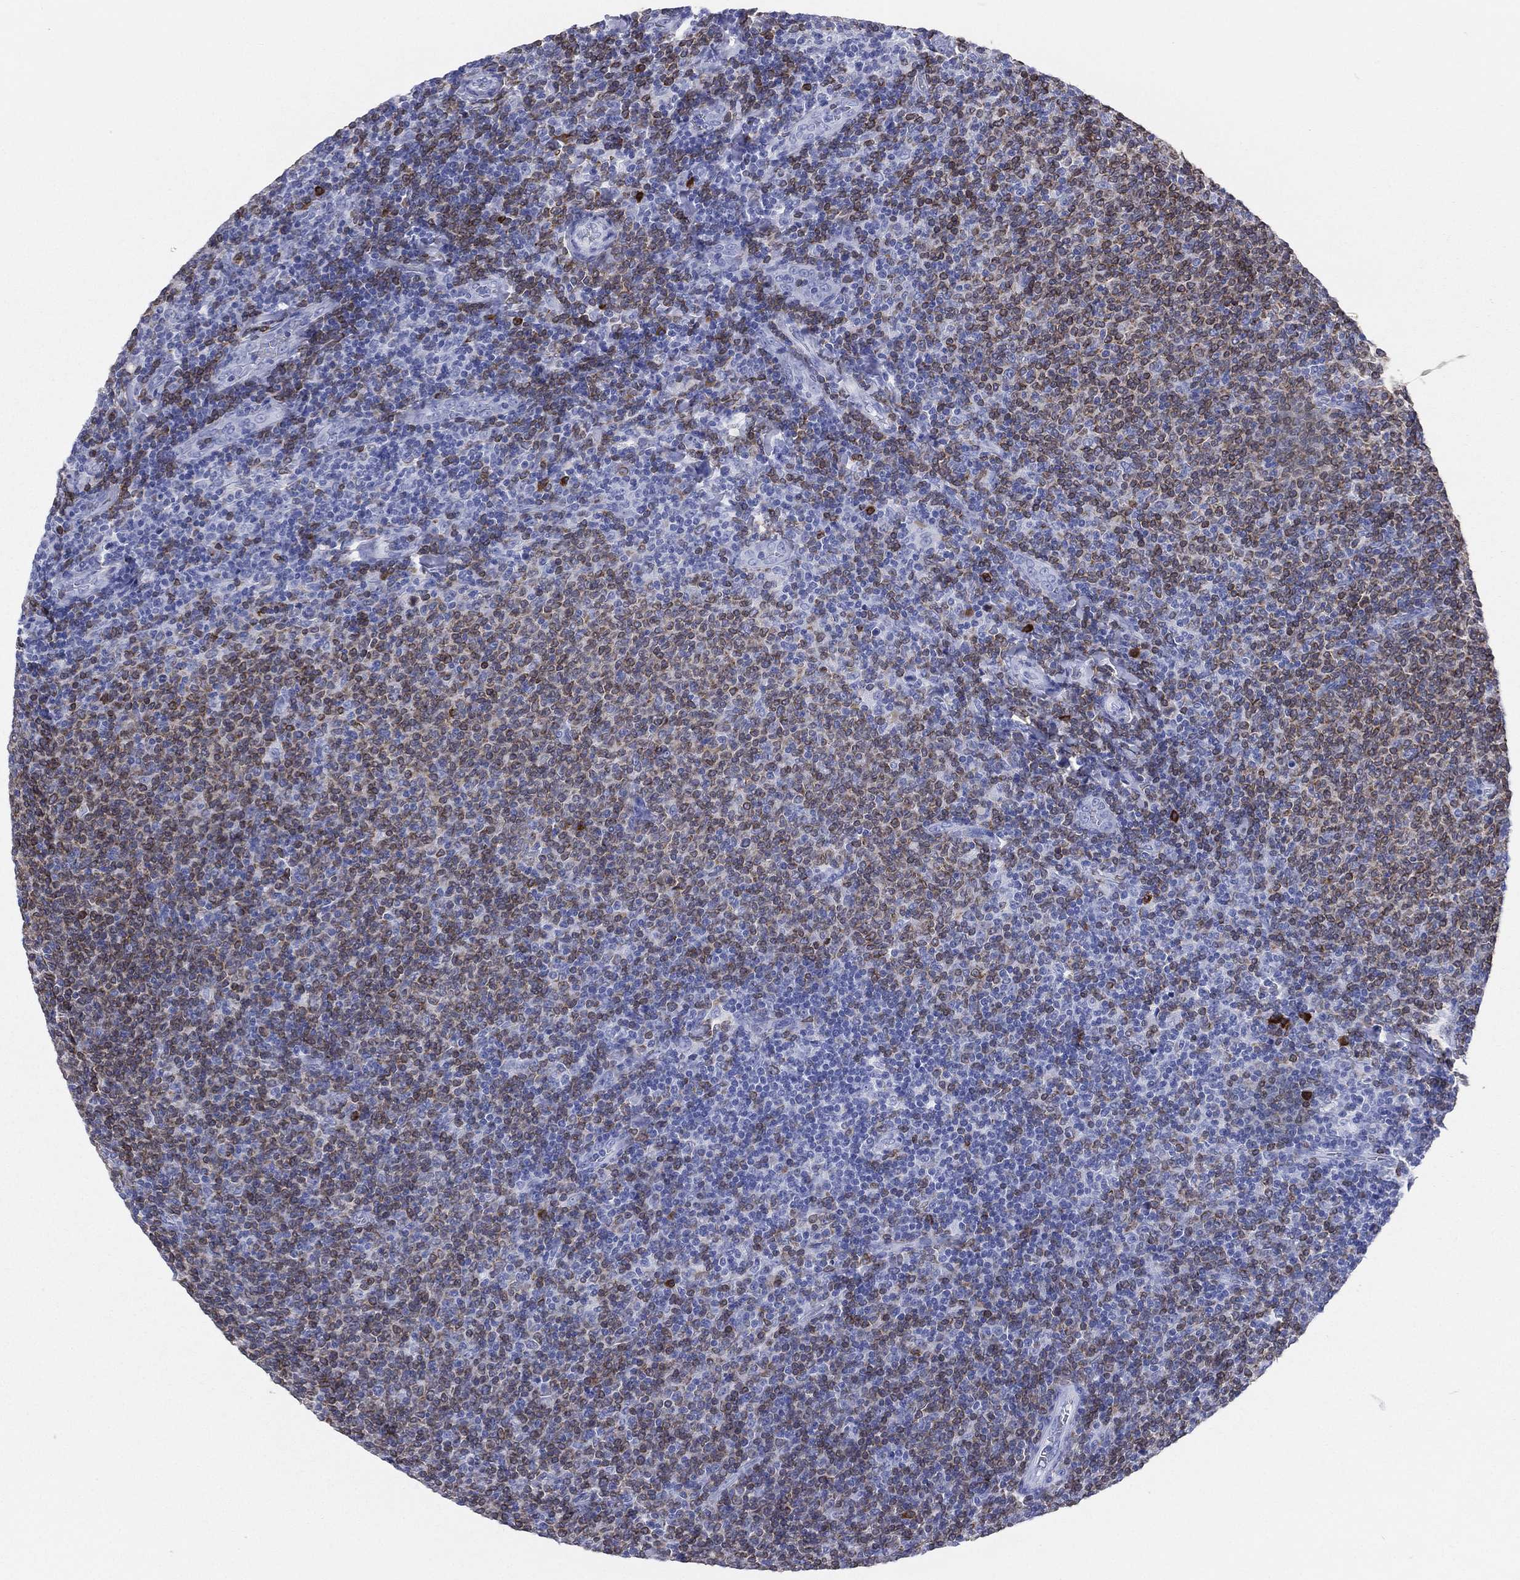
{"staining": {"intensity": "moderate", "quantity": ">75%", "location": "cytoplasmic/membranous"}, "tissue": "lymphoma", "cell_type": "Tumor cells", "image_type": "cancer", "snomed": [{"axis": "morphology", "description": "Malignant lymphoma, non-Hodgkin's type, Low grade"}, {"axis": "topography", "description": "Lymph node"}], "caption": "This histopathology image shows immunohistochemistry staining of lymphoma, with medium moderate cytoplasmic/membranous expression in approximately >75% of tumor cells.", "gene": "CD79A", "patient": {"sex": "male", "age": 52}}